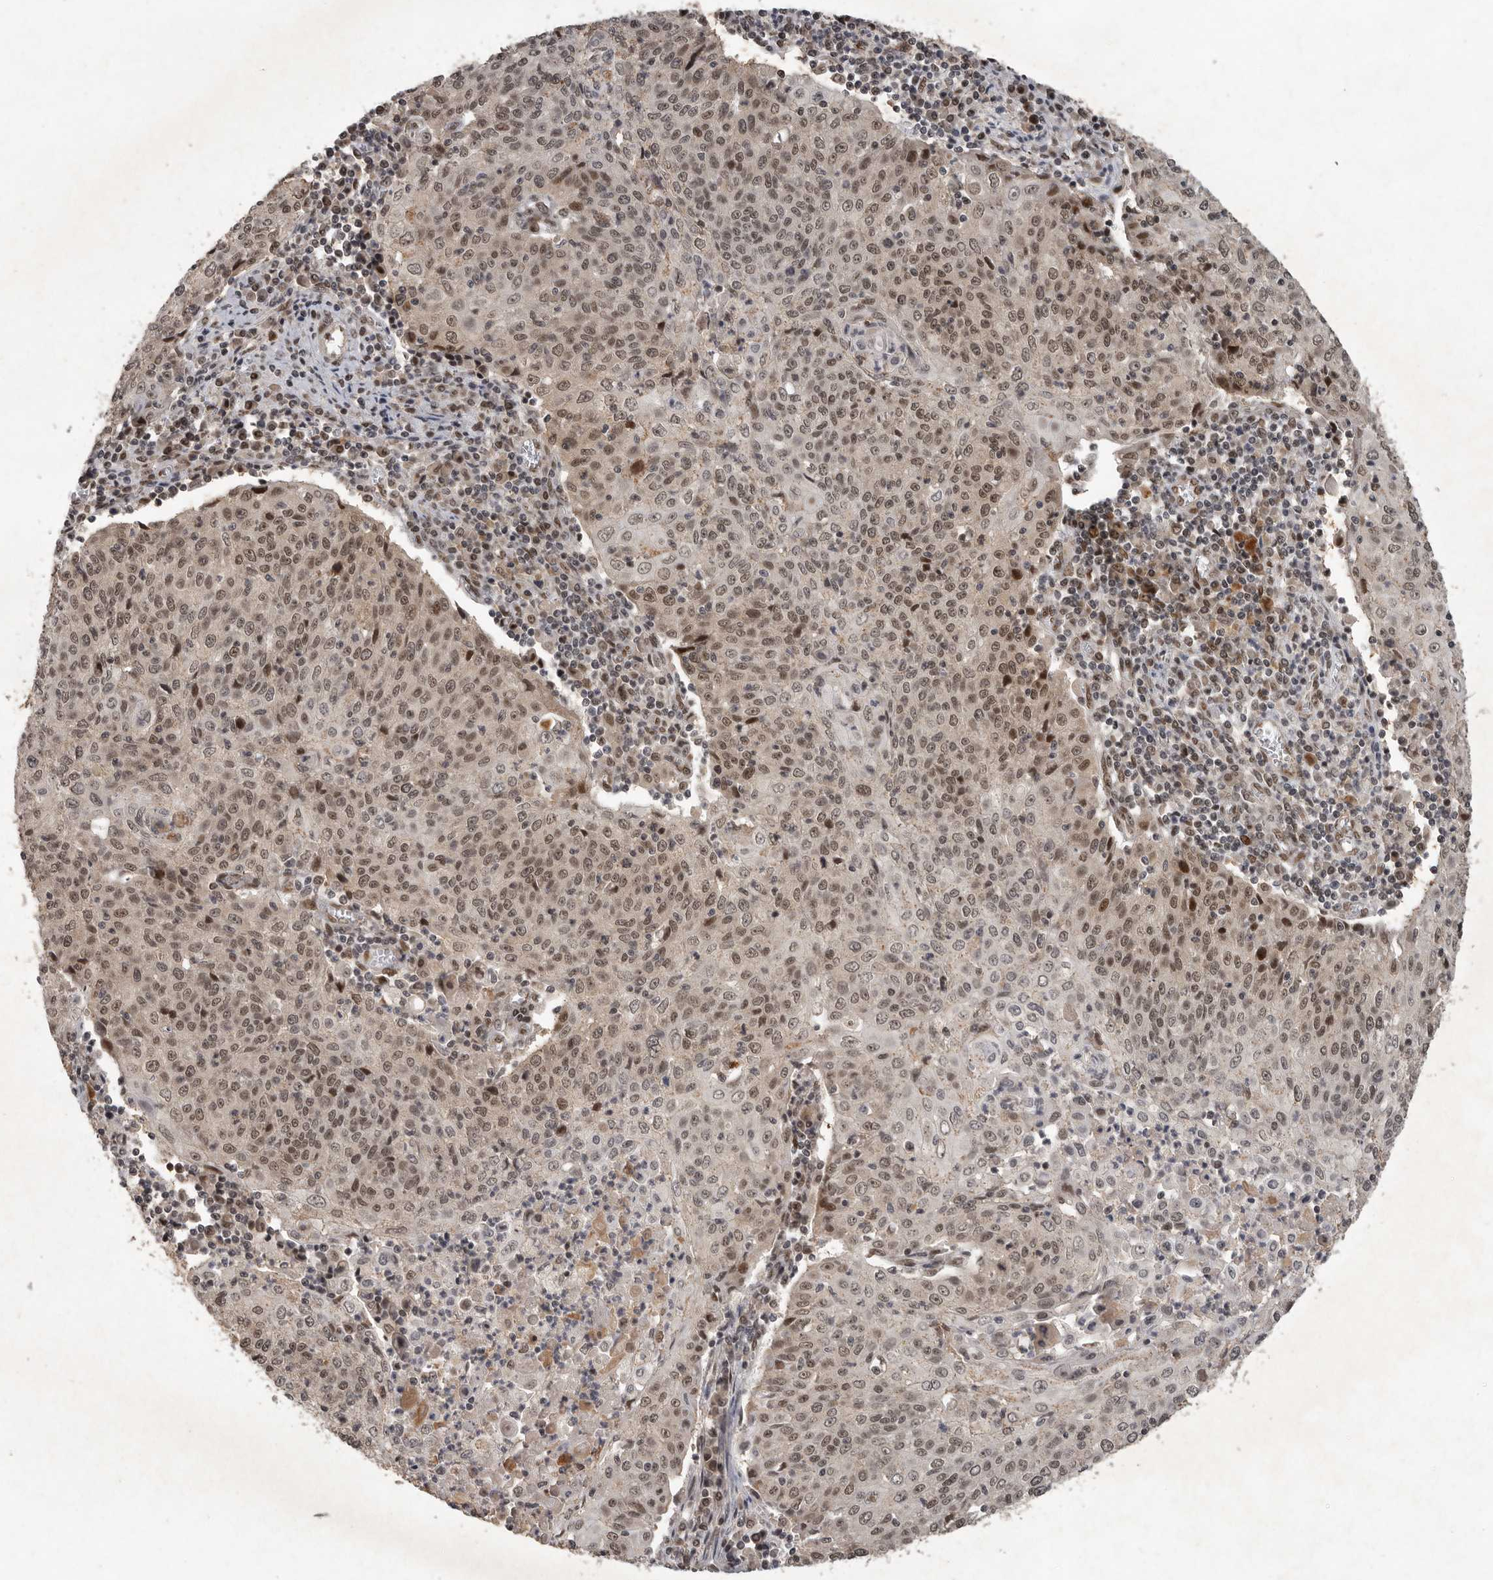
{"staining": {"intensity": "moderate", "quantity": ">75%", "location": "nuclear"}, "tissue": "cervical cancer", "cell_type": "Tumor cells", "image_type": "cancer", "snomed": [{"axis": "morphology", "description": "Squamous cell carcinoma, NOS"}, {"axis": "topography", "description": "Cervix"}], "caption": "Brown immunohistochemical staining in human cervical squamous cell carcinoma exhibits moderate nuclear staining in approximately >75% of tumor cells. Using DAB (3,3'-diaminobenzidine) (brown) and hematoxylin (blue) stains, captured at high magnification using brightfield microscopy.", "gene": "CDC27", "patient": {"sex": "female", "age": 48}}